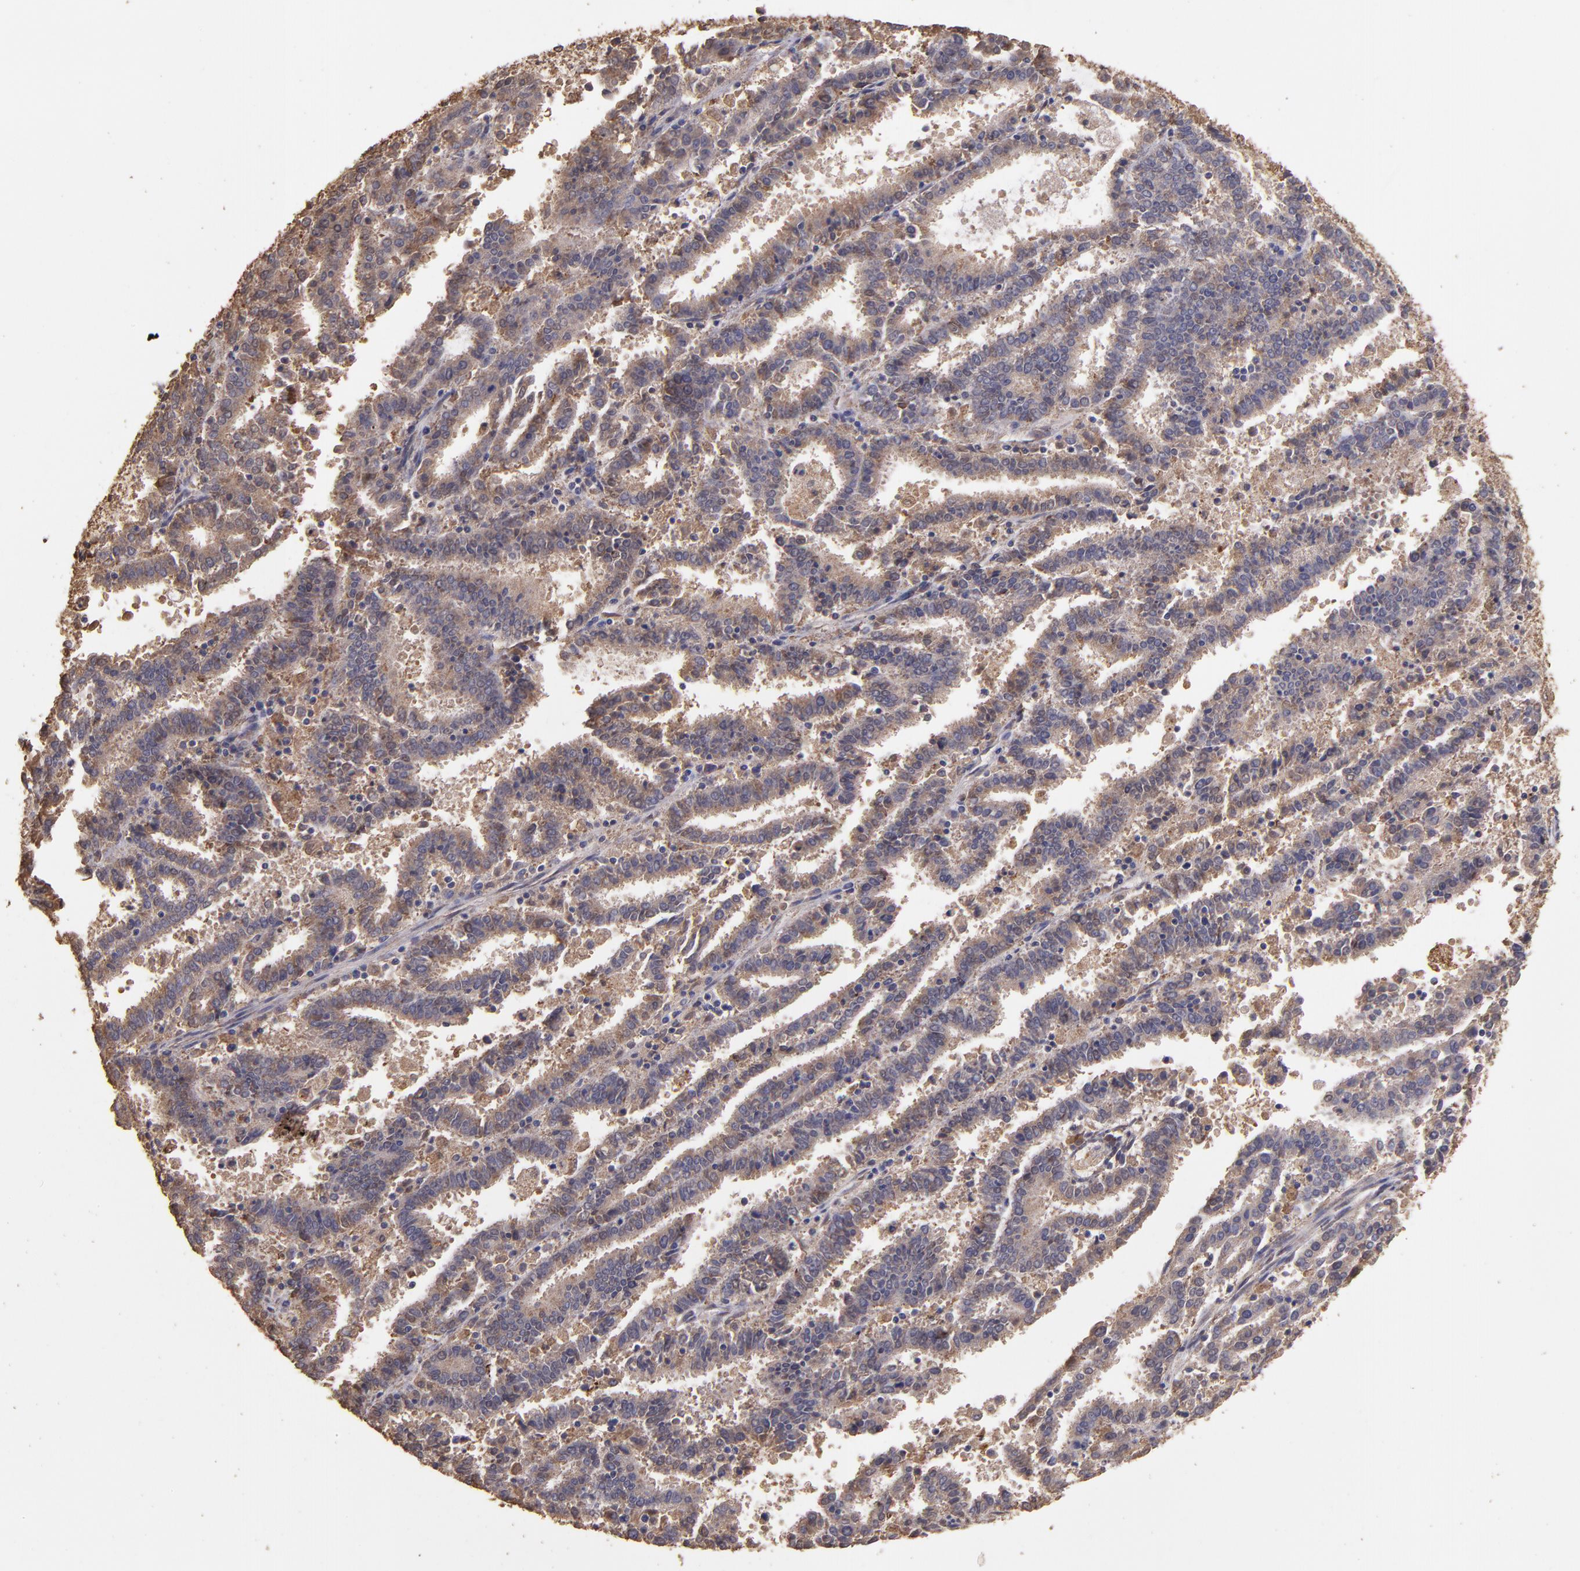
{"staining": {"intensity": "weak", "quantity": ">75%", "location": "cytoplasmic/membranous"}, "tissue": "endometrial cancer", "cell_type": "Tumor cells", "image_type": "cancer", "snomed": [{"axis": "morphology", "description": "Adenocarcinoma, NOS"}, {"axis": "topography", "description": "Uterus"}], "caption": "DAB (3,3'-diaminobenzidine) immunohistochemical staining of adenocarcinoma (endometrial) demonstrates weak cytoplasmic/membranous protein positivity in about >75% of tumor cells.", "gene": "HECTD1", "patient": {"sex": "female", "age": 83}}